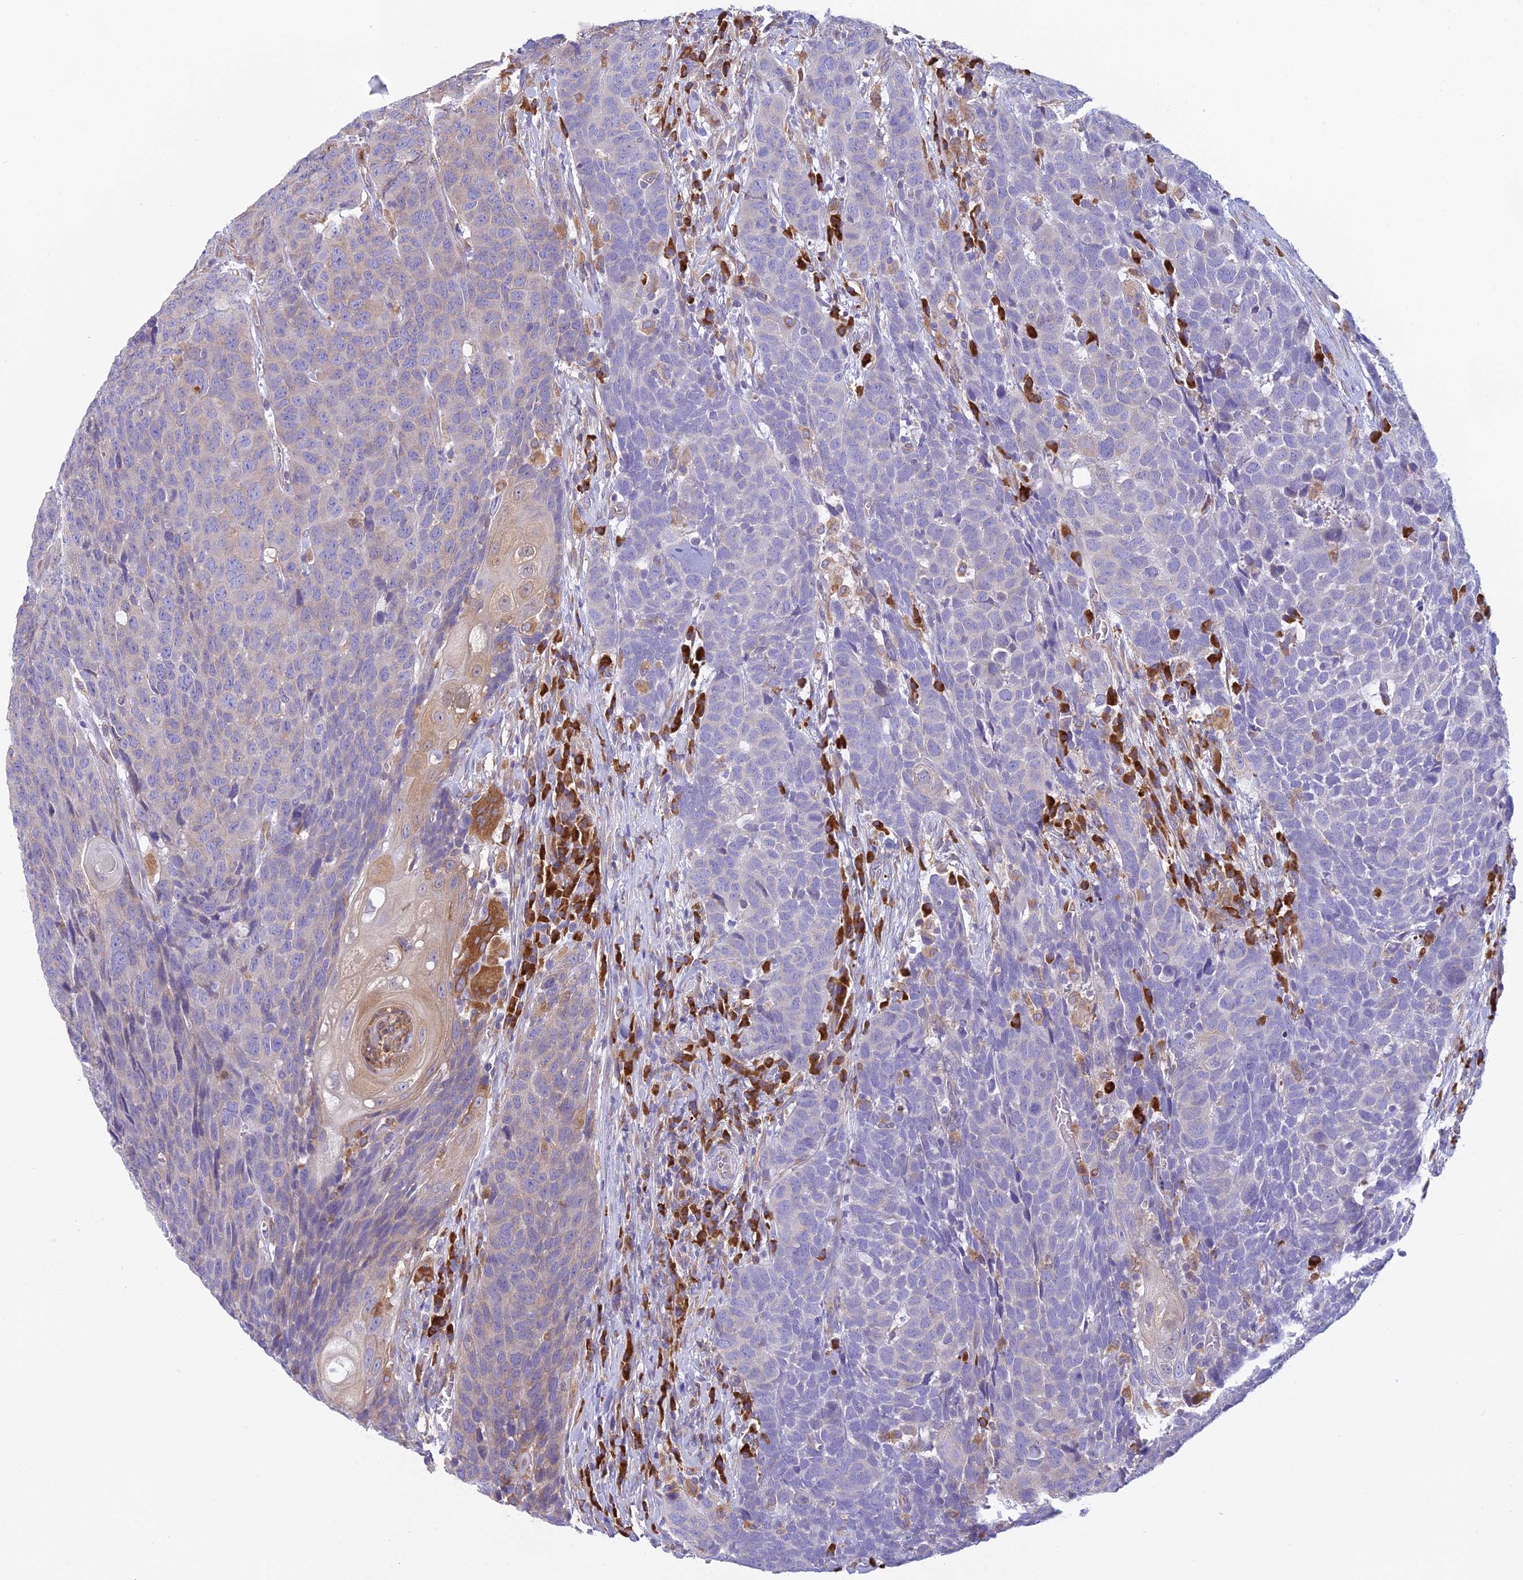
{"staining": {"intensity": "weak", "quantity": "<25%", "location": "cytoplasmic/membranous"}, "tissue": "head and neck cancer", "cell_type": "Tumor cells", "image_type": "cancer", "snomed": [{"axis": "morphology", "description": "Squamous cell carcinoma, NOS"}, {"axis": "topography", "description": "Head-Neck"}], "caption": "Tumor cells show no significant positivity in head and neck cancer (squamous cell carcinoma). (DAB (3,3'-diaminobenzidine) immunohistochemistry with hematoxylin counter stain).", "gene": "HM13", "patient": {"sex": "male", "age": 66}}